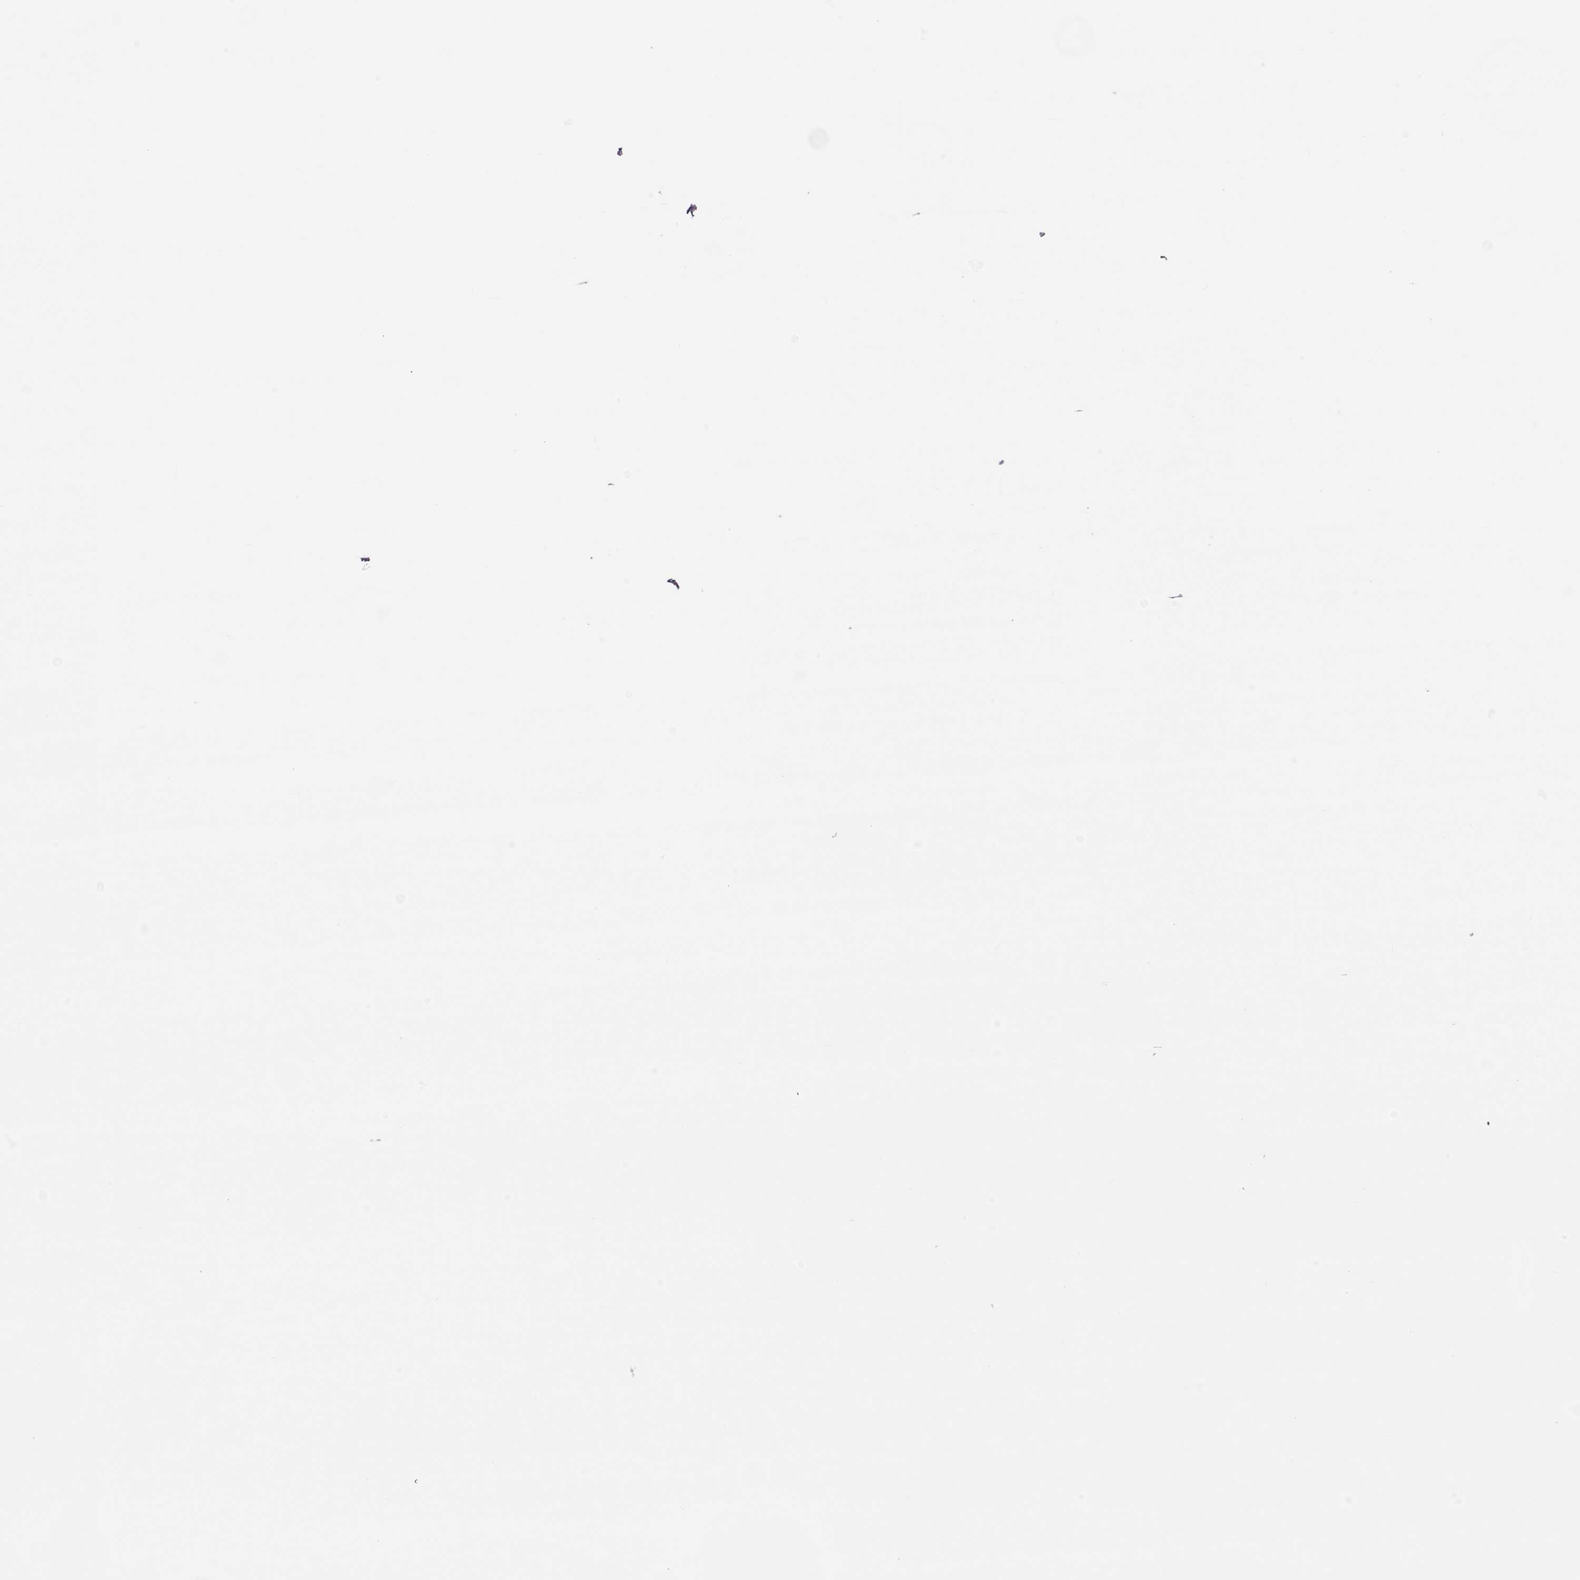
{"staining": {"intensity": "negative", "quantity": "none", "location": "none"}, "tissue": "nasopharynx", "cell_type": "Respiratory epithelial cells", "image_type": "normal", "snomed": [{"axis": "morphology", "description": "Normal tissue, NOS"}, {"axis": "topography", "description": "Nasopharynx"}], "caption": "There is no significant positivity in respiratory epithelial cells of nasopharynx. The staining is performed using DAB (3,3'-diaminobenzidine) brown chromogen with nuclei counter-stained in using hematoxylin.", "gene": "LIN28A", "patient": {"sex": "male", "age": 83}}